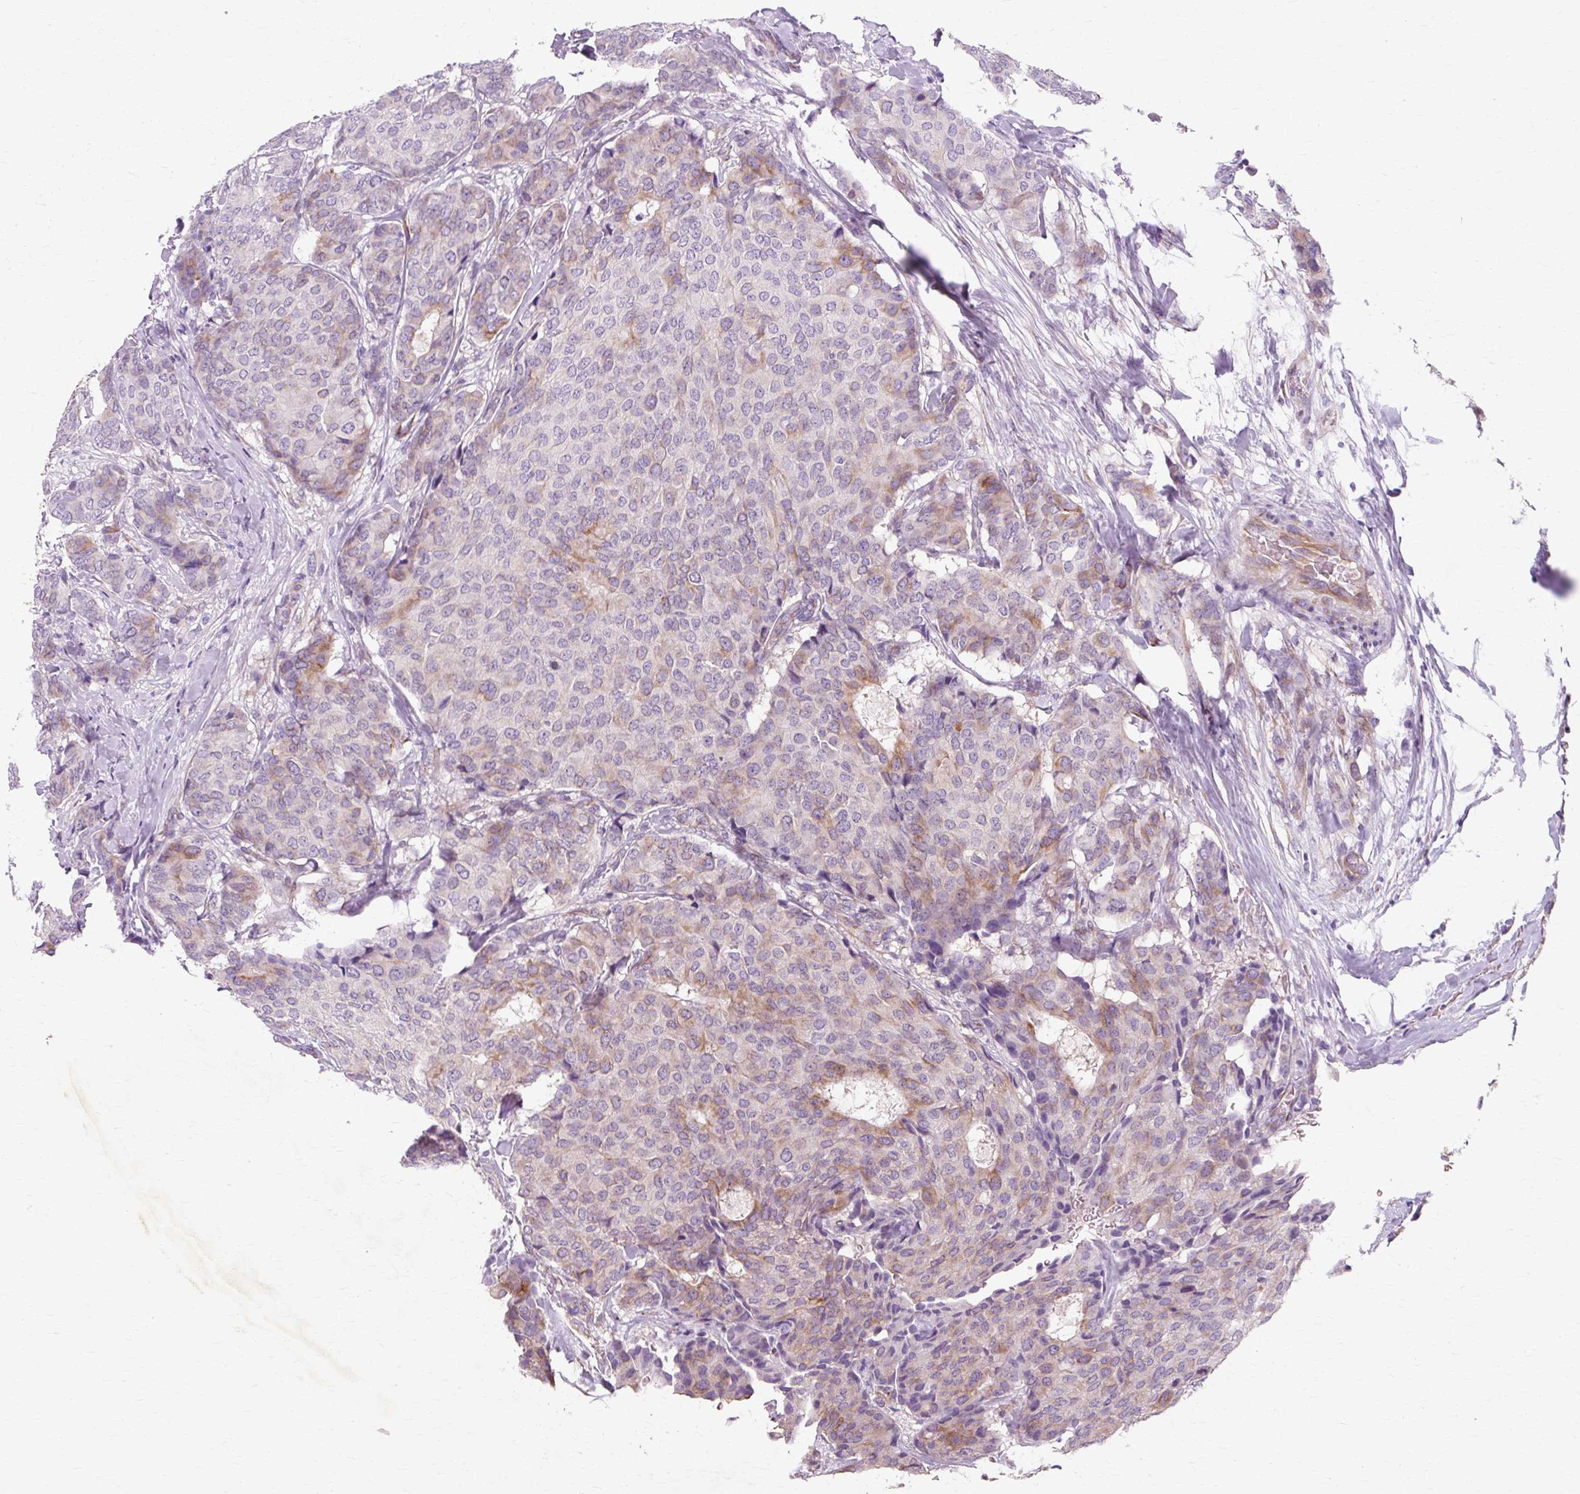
{"staining": {"intensity": "moderate", "quantity": "<25%", "location": "cytoplasmic/membranous"}, "tissue": "breast cancer", "cell_type": "Tumor cells", "image_type": "cancer", "snomed": [{"axis": "morphology", "description": "Duct carcinoma"}, {"axis": "topography", "description": "Breast"}], "caption": "Immunohistochemical staining of infiltrating ductal carcinoma (breast) demonstrates low levels of moderate cytoplasmic/membranous protein positivity in about <25% of tumor cells.", "gene": "TMEM89", "patient": {"sex": "female", "age": 75}}